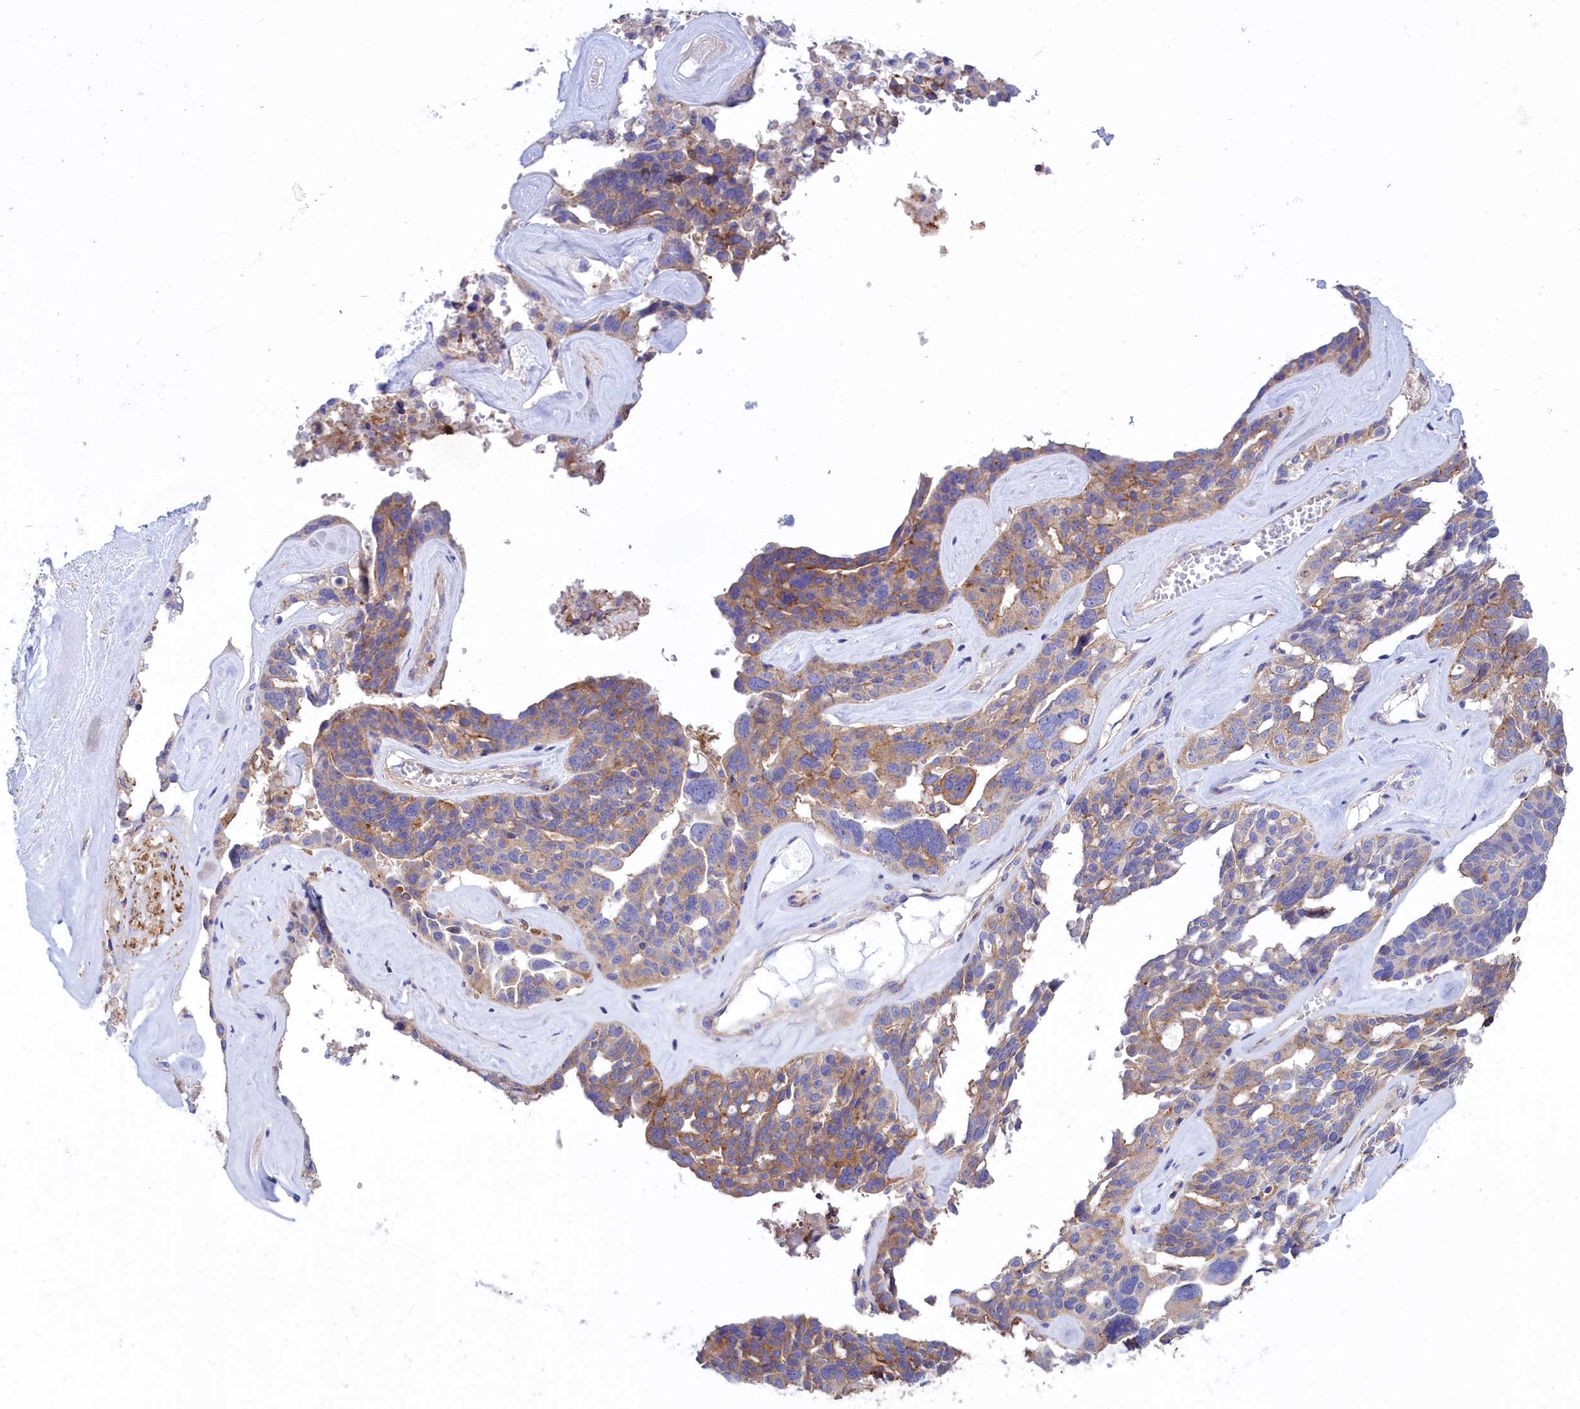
{"staining": {"intensity": "weak", "quantity": ">75%", "location": "cytoplasmic/membranous"}, "tissue": "ovarian cancer", "cell_type": "Tumor cells", "image_type": "cancer", "snomed": [{"axis": "morphology", "description": "Cystadenocarcinoma, serous, NOS"}, {"axis": "topography", "description": "Ovary"}], "caption": "Weak cytoplasmic/membranous protein expression is seen in about >75% of tumor cells in ovarian cancer (serous cystadenocarcinoma).", "gene": "SCAMP4", "patient": {"sex": "female", "age": 59}}